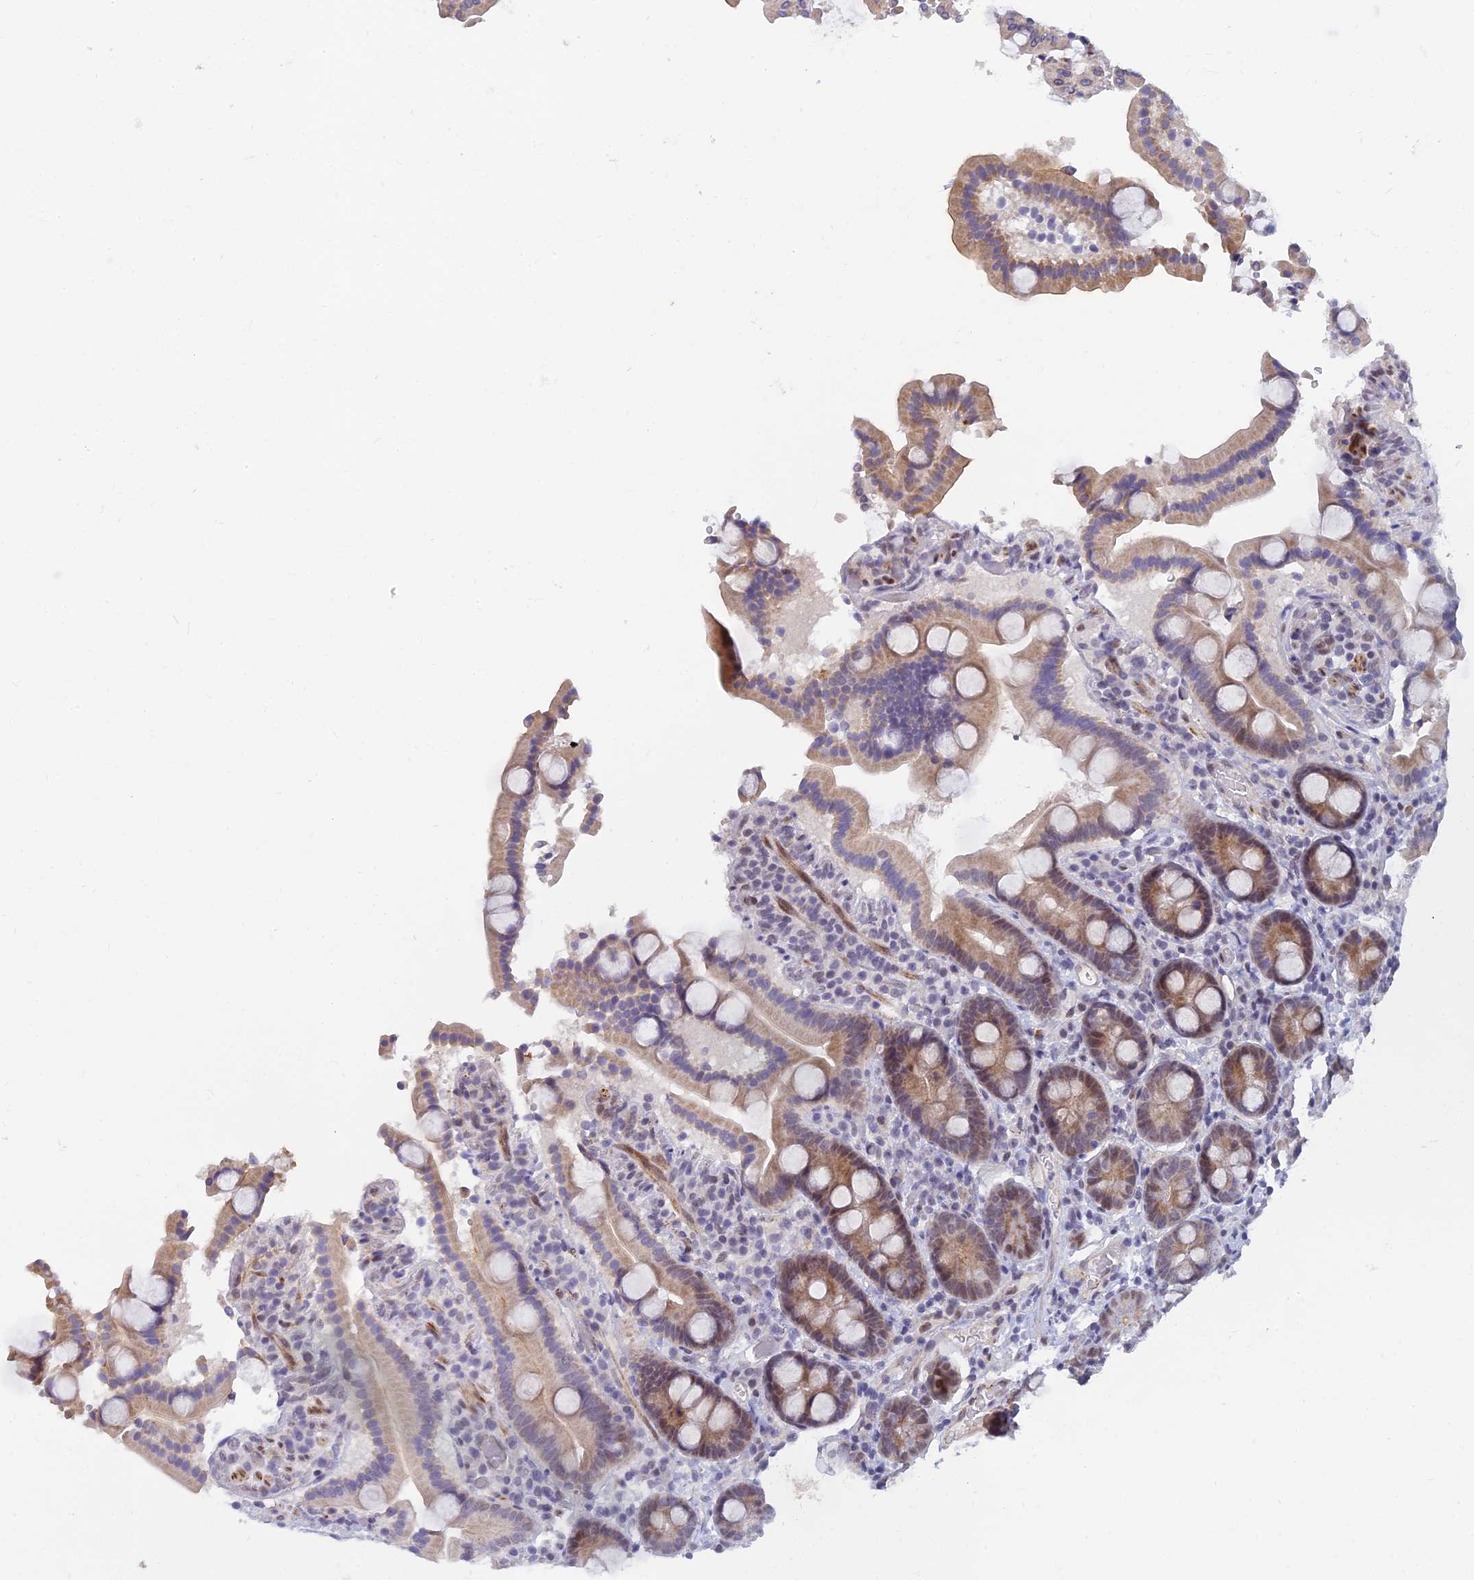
{"staining": {"intensity": "moderate", "quantity": "<25%", "location": "cytoplasmic/membranous"}, "tissue": "duodenum", "cell_type": "Glandular cells", "image_type": "normal", "snomed": [{"axis": "morphology", "description": "Normal tissue, NOS"}, {"axis": "topography", "description": "Duodenum"}], "caption": "A brown stain highlights moderate cytoplasmic/membranous staining of a protein in glandular cells of normal duodenum. The staining was performed using DAB to visualize the protein expression in brown, while the nuclei were stained in blue with hematoxylin (Magnification: 20x).", "gene": "CLK4", "patient": {"sex": "male", "age": 55}}